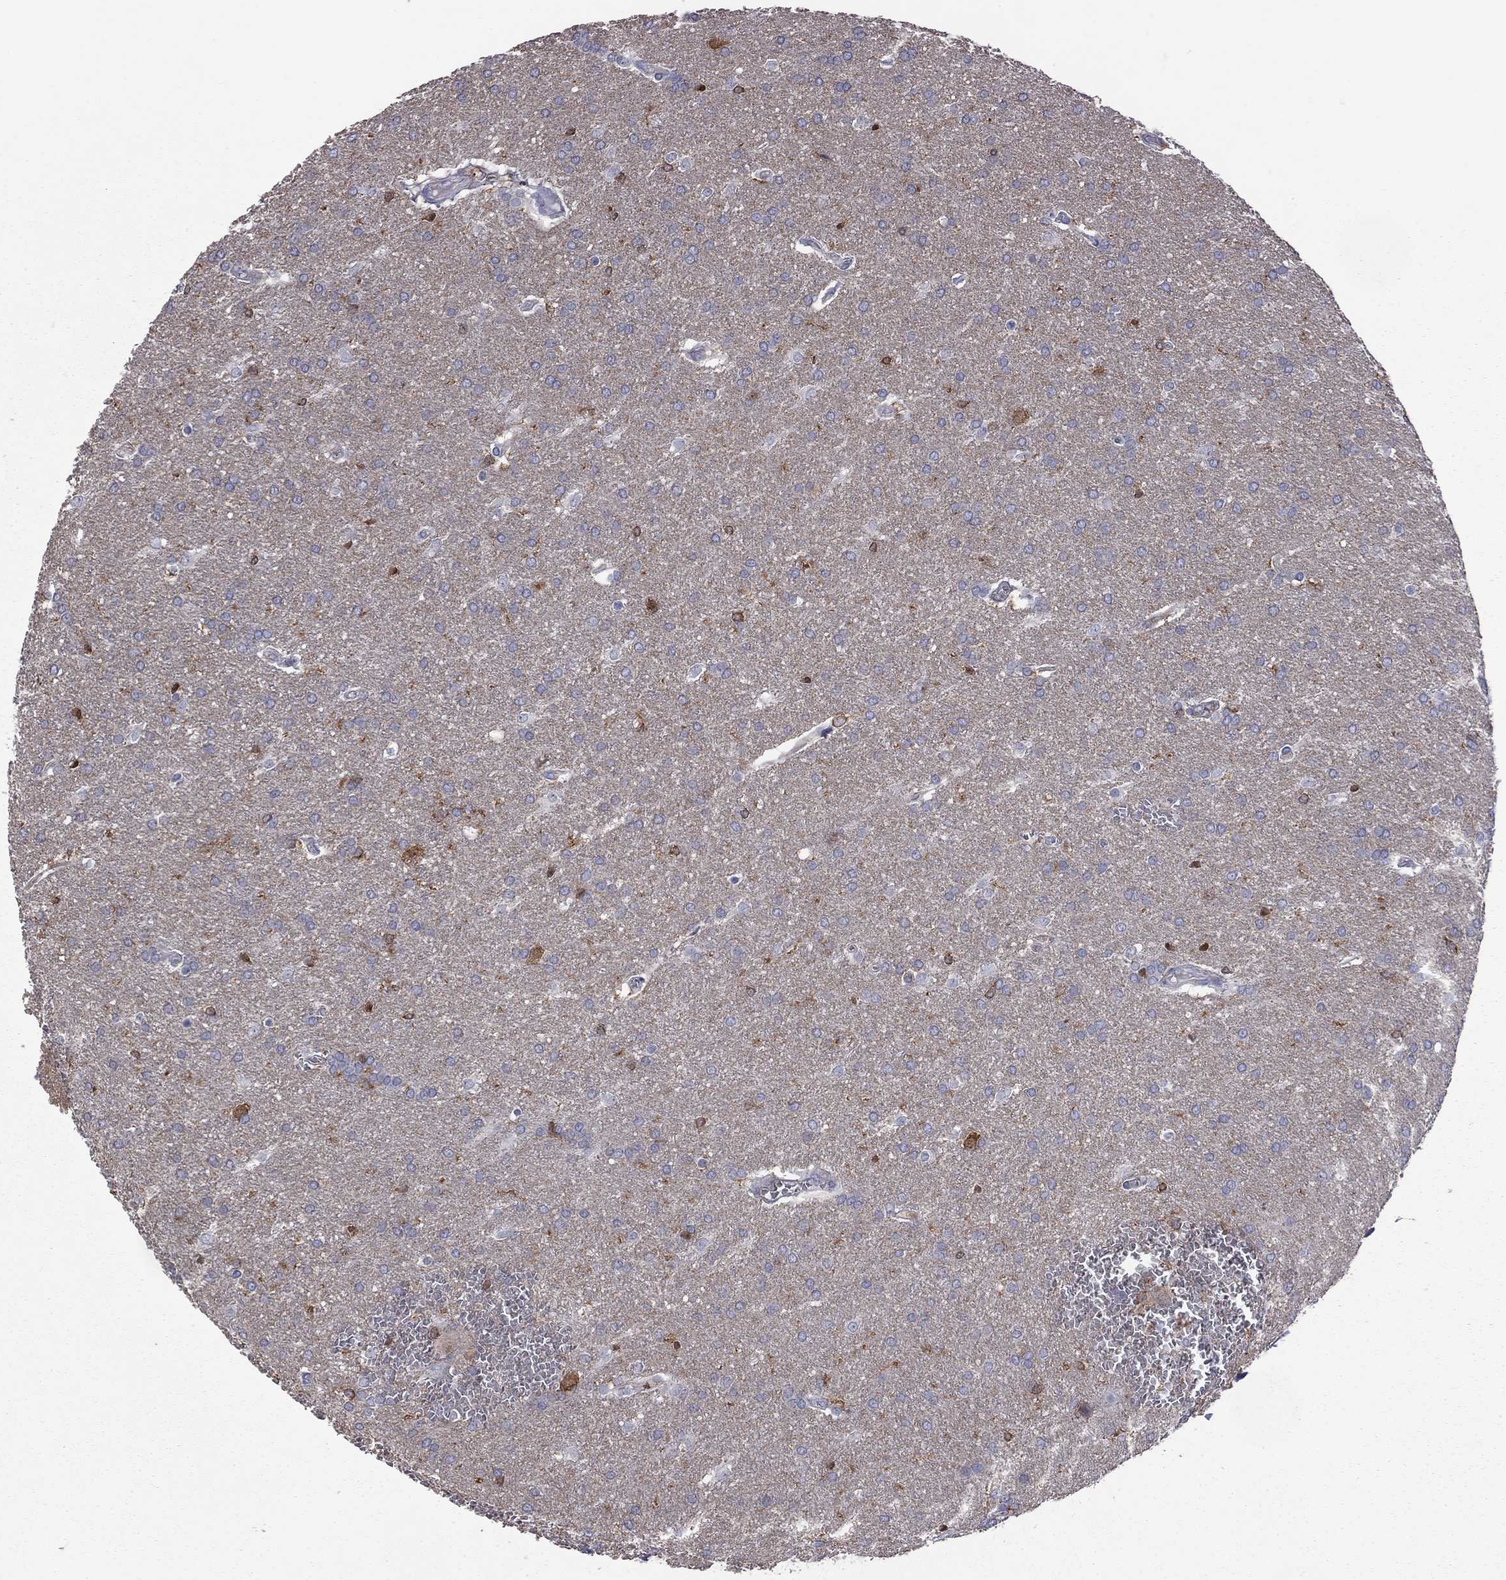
{"staining": {"intensity": "negative", "quantity": "none", "location": "none"}, "tissue": "glioma", "cell_type": "Tumor cells", "image_type": "cancer", "snomed": [{"axis": "morphology", "description": "Glioma, malignant, Low grade"}, {"axis": "topography", "description": "Brain"}], "caption": "An image of human glioma is negative for staining in tumor cells.", "gene": "IPCEF1", "patient": {"sex": "female", "age": 32}}